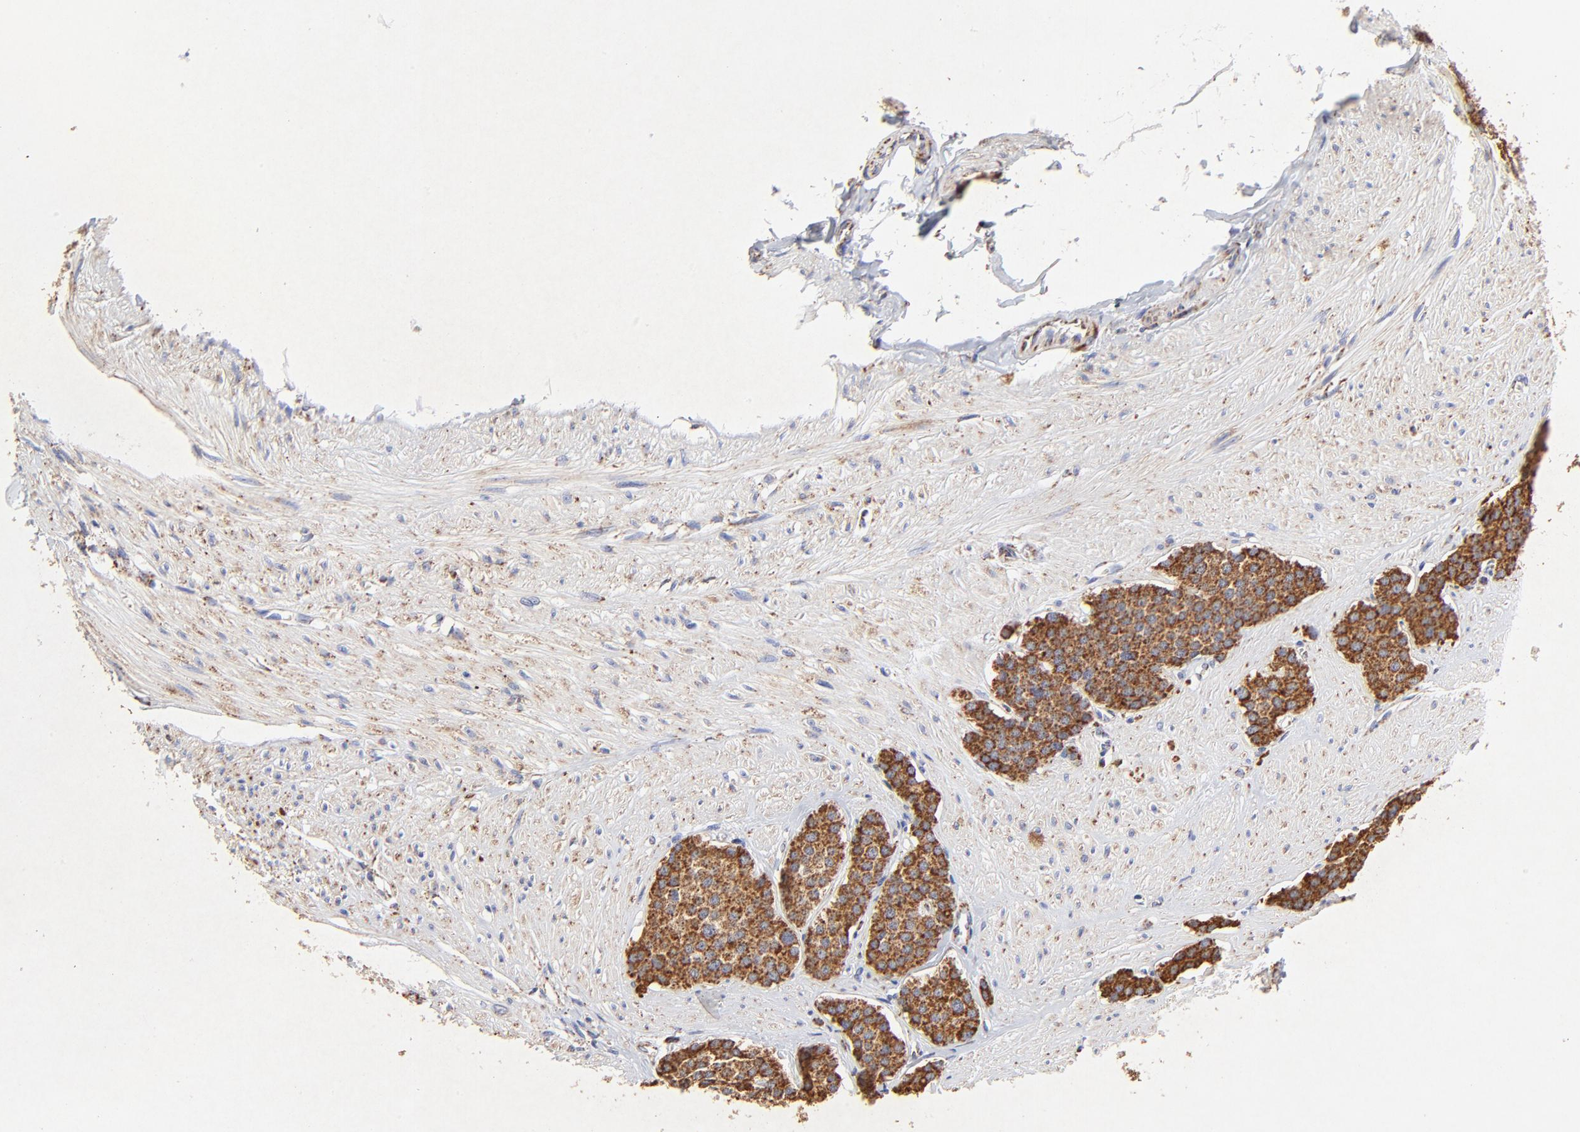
{"staining": {"intensity": "moderate", "quantity": ">75%", "location": "cytoplasmic/membranous"}, "tissue": "carcinoid", "cell_type": "Tumor cells", "image_type": "cancer", "snomed": [{"axis": "morphology", "description": "Carcinoid, malignant, NOS"}, {"axis": "topography", "description": "Small intestine"}], "caption": "Moderate cytoplasmic/membranous expression for a protein is appreciated in approximately >75% of tumor cells of carcinoid using immunohistochemistry (IHC).", "gene": "SSBP1", "patient": {"sex": "male", "age": 60}}